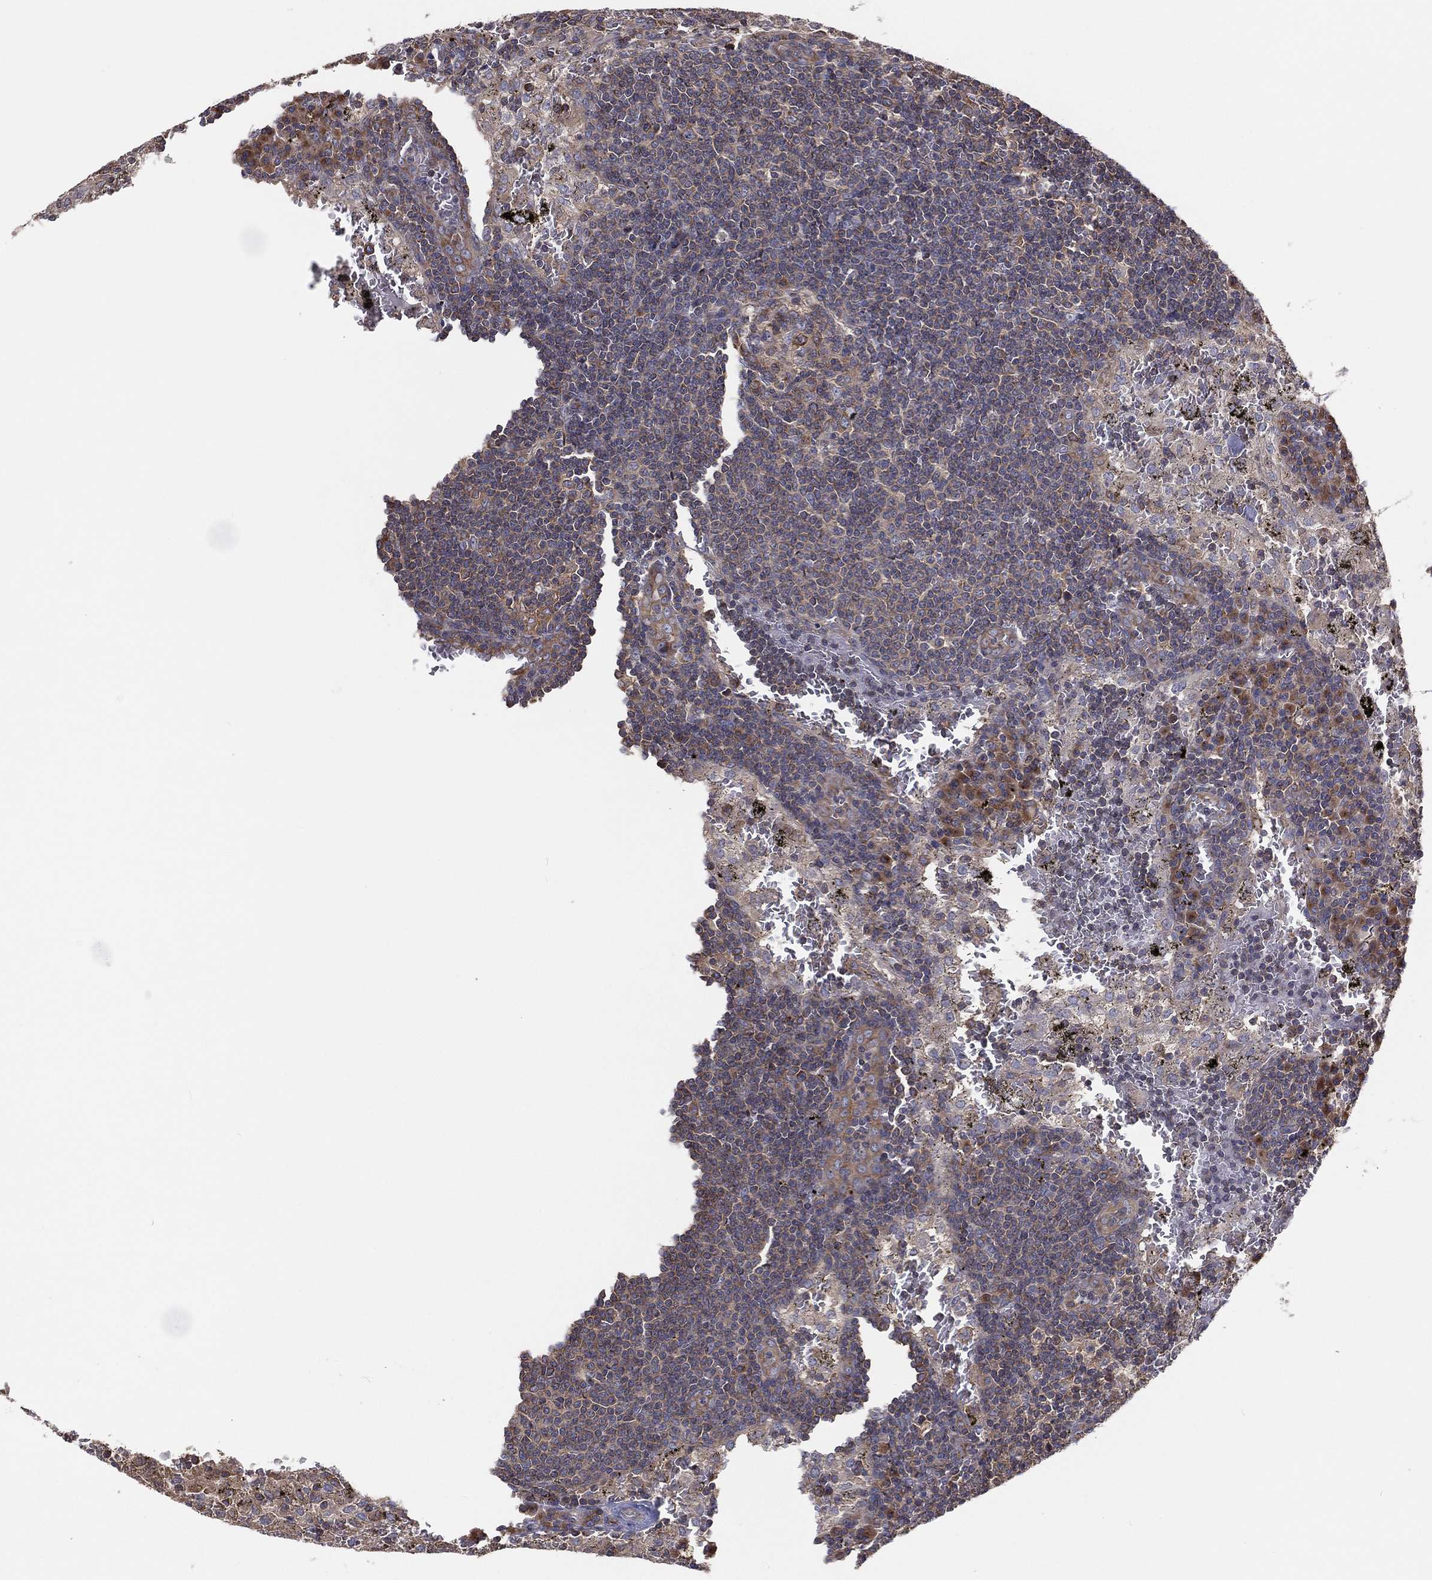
{"staining": {"intensity": "weak", "quantity": "<25%", "location": "cytoplasmic/membranous"}, "tissue": "lymph node", "cell_type": "Germinal center cells", "image_type": "normal", "snomed": [{"axis": "morphology", "description": "Normal tissue, NOS"}, {"axis": "topography", "description": "Lymph node"}], "caption": "IHC image of normal human lymph node stained for a protein (brown), which exhibits no staining in germinal center cells.", "gene": "EIF2B5", "patient": {"sex": "male", "age": 62}}